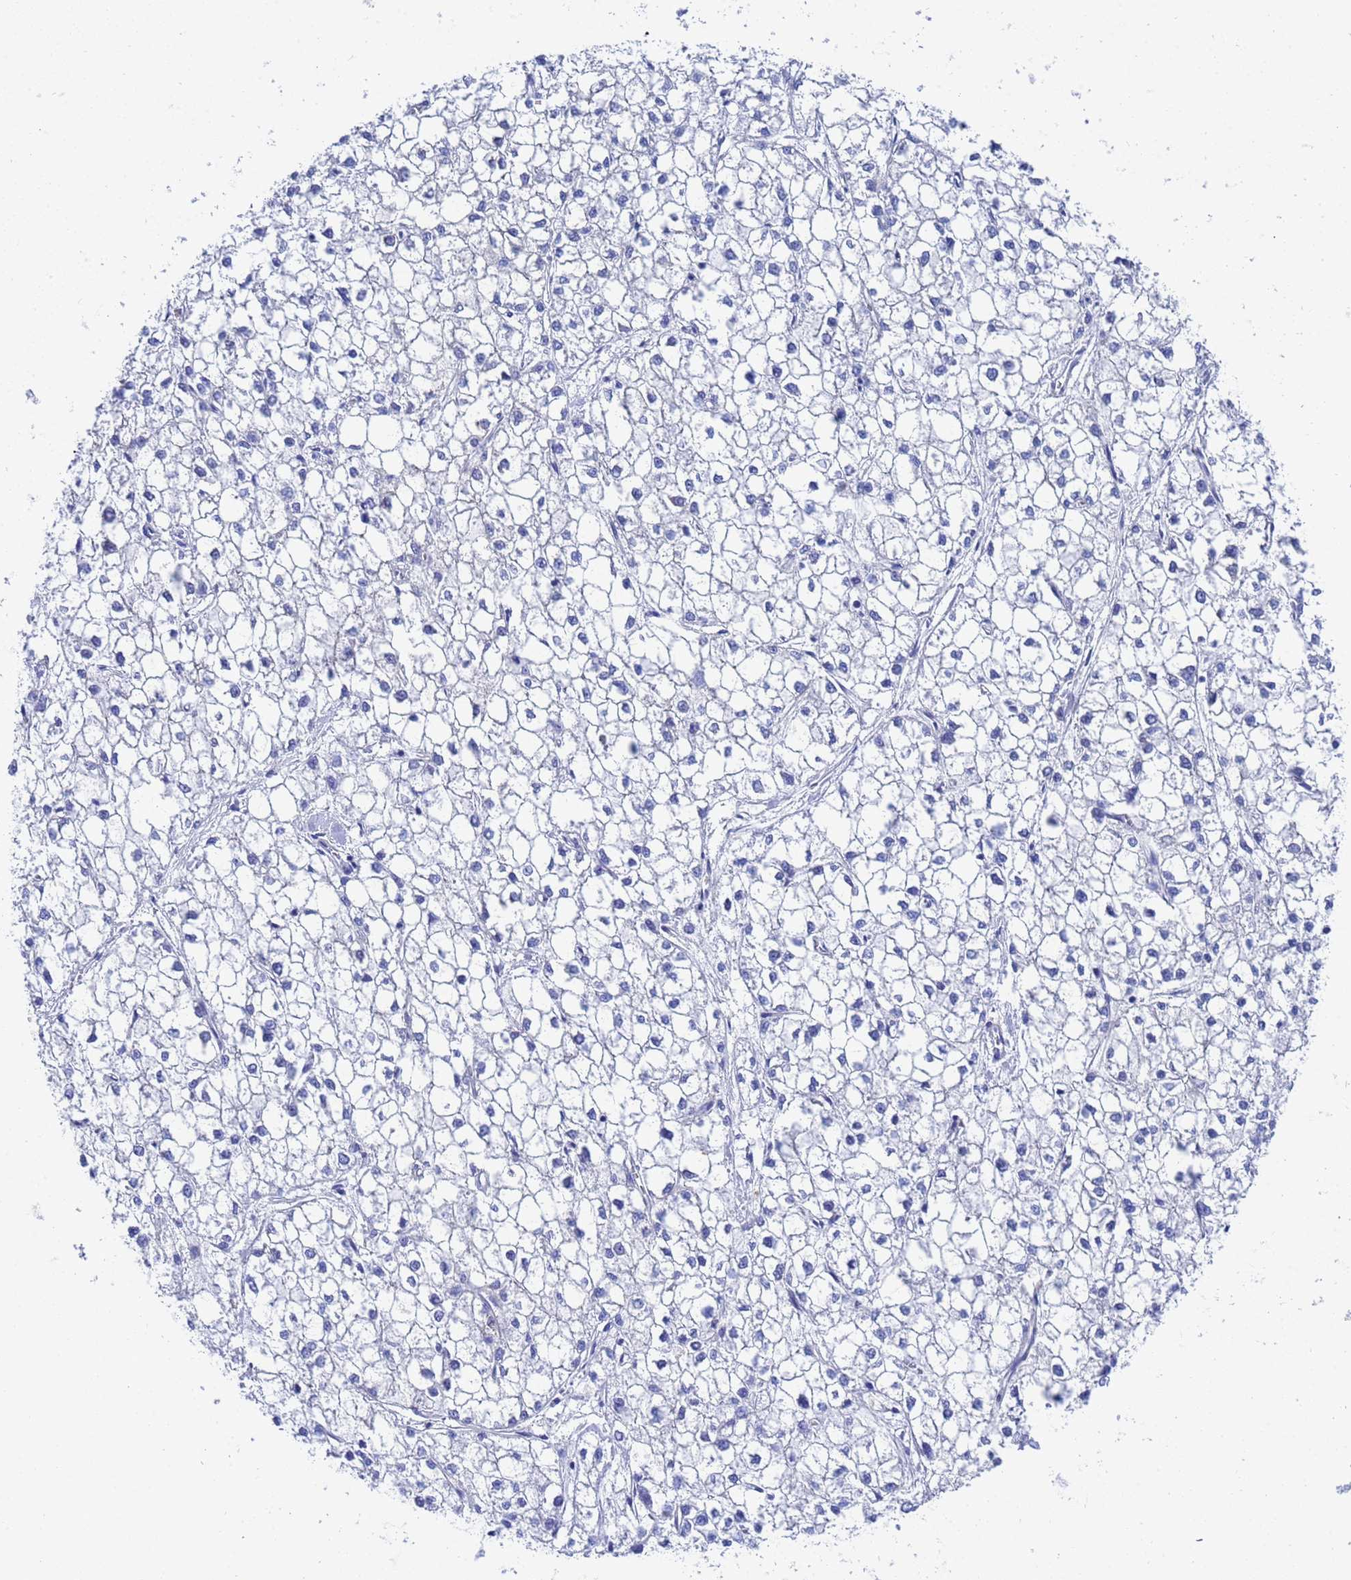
{"staining": {"intensity": "negative", "quantity": "none", "location": "none"}, "tissue": "liver cancer", "cell_type": "Tumor cells", "image_type": "cancer", "snomed": [{"axis": "morphology", "description": "Carcinoma, Hepatocellular, NOS"}, {"axis": "topography", "description": "Liver"}], "caption": "Immunohistochemical staining of liver cancer reveals no significant expression in tumor cells. Brightfield microscopy of immunohistochemistry stained with DAB (brown) and hematoxylin (blue), captured at high magnification.", "gene": "CST4", "patient": {"sex": "female", "age": 43}}